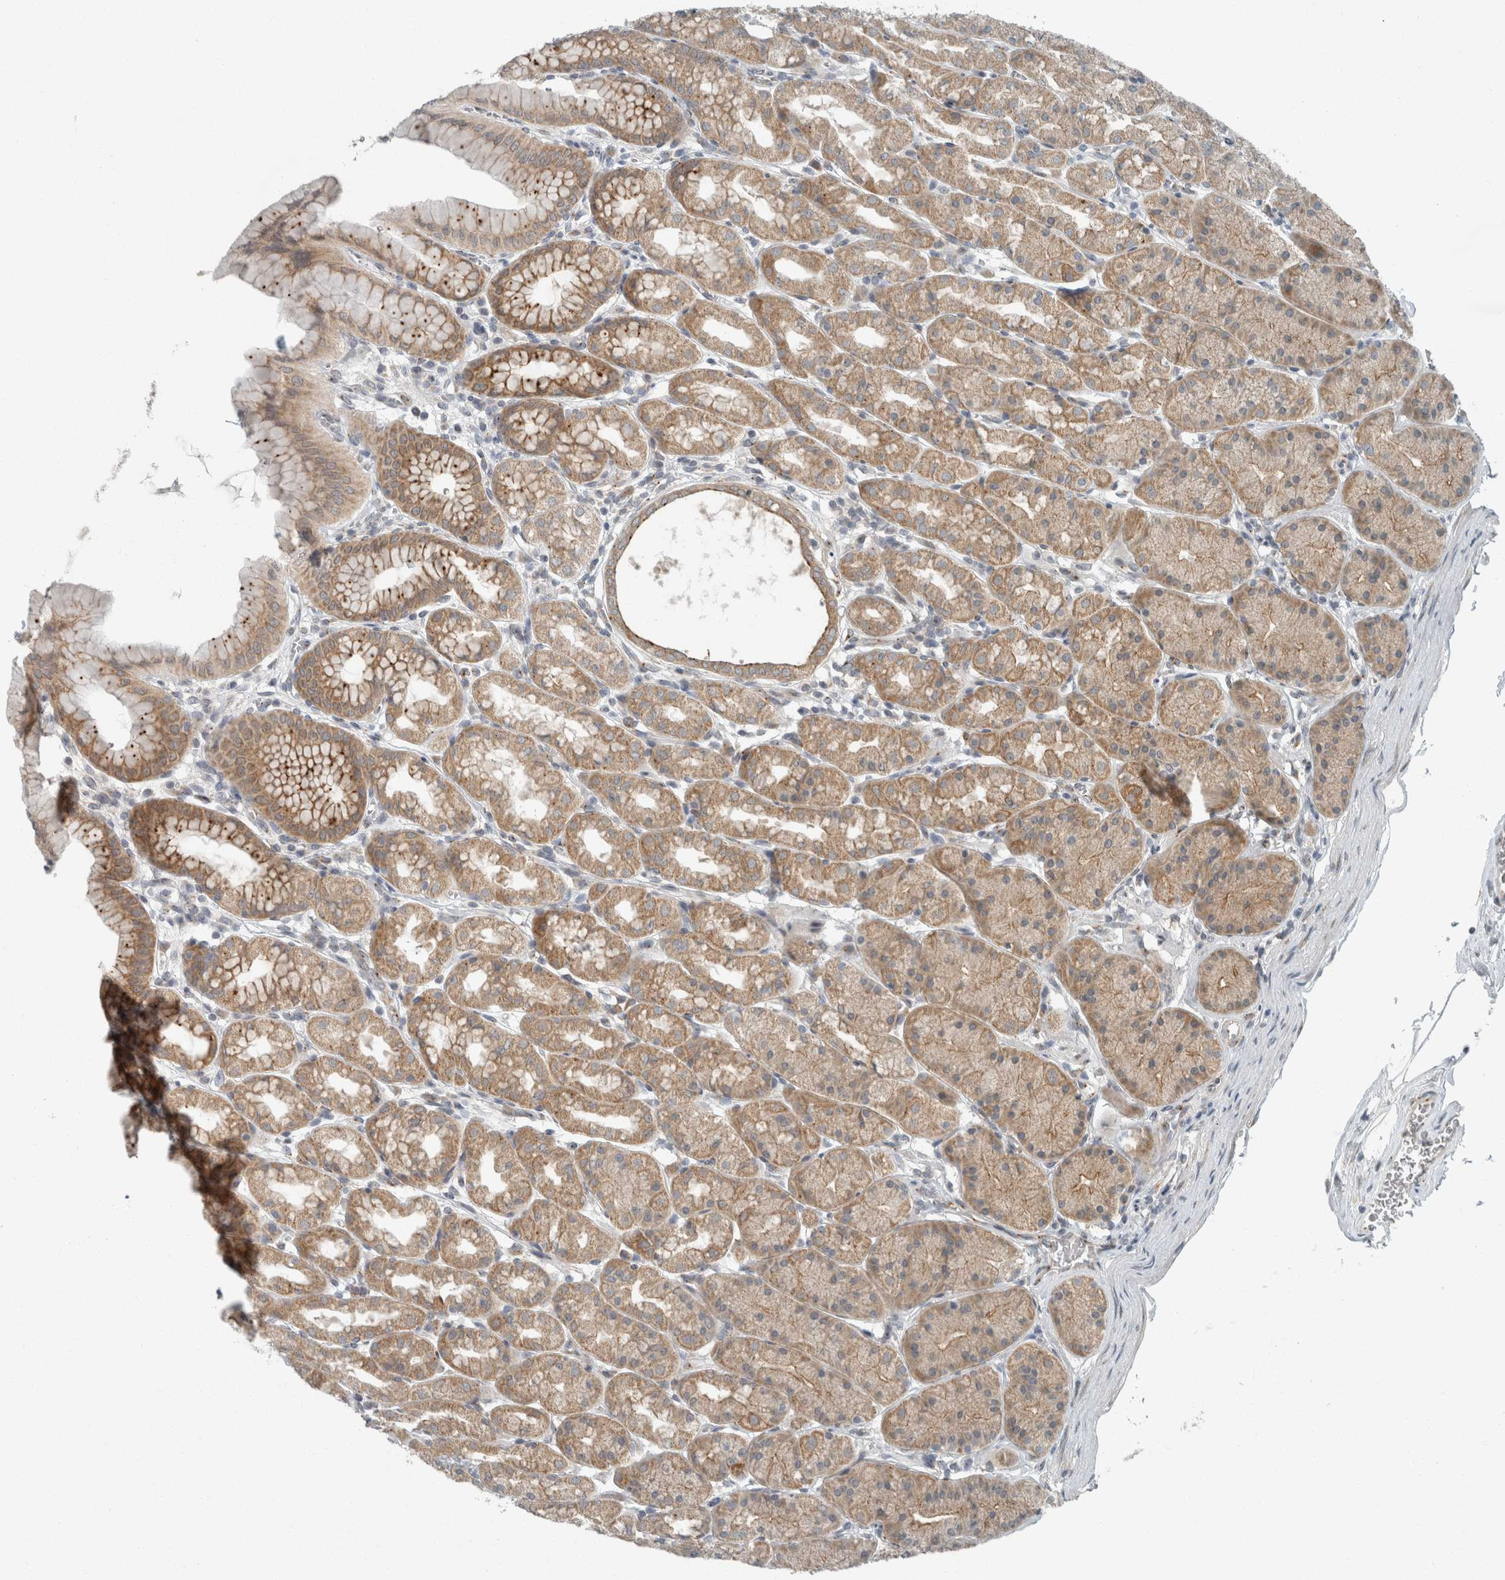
{"staining": {"intensity": "moderate", "quantity": ">75%", "location": "cytoplasmic/membranous"}, "tissue": "stomach", "cell_type": "Glandular cells", "image_type": "normal", "snomed": [{"axis": "morphology", "description": "Normal tissue, NOS"}, {"axis": "topography", "description": "Stomach"}], "caption": "High-magnification brightfield microscopy of unremarkable stomach stained with DAB (brown) and counterstained with hematoxylin (blue). glandular cells exhibit moderate cytoplasmic/membranous positivity is seen in approximately>75% of cells.", "gene": "KIF1C", "patient": {"sex": "male", "age": 42}}